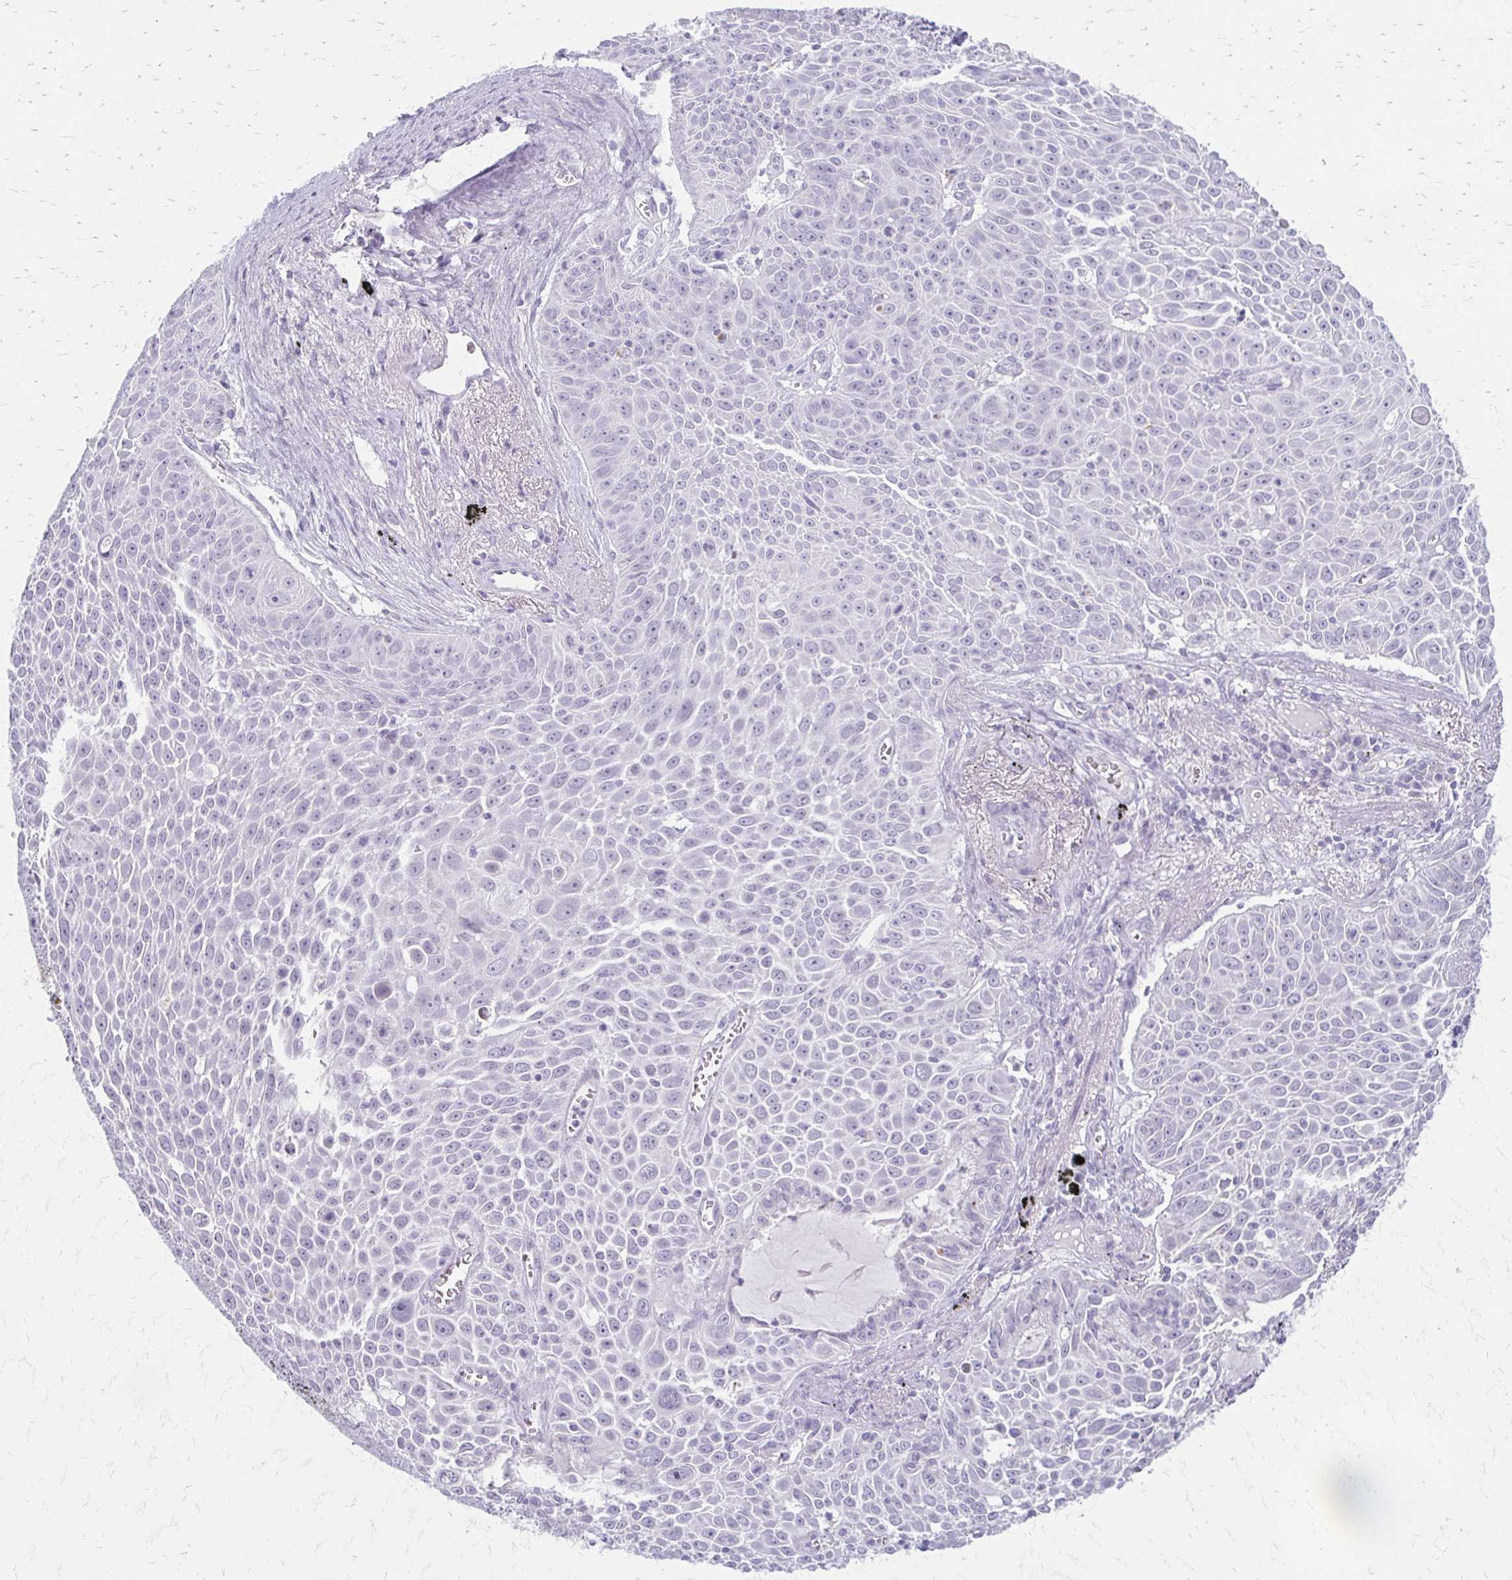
{"staining": {"intensity": "negative", "quantity": "none", "location": "none"}, "tissue": "lung cancer", "cell_type": "Tumor cells", "image_type": "cancer", "snomed": [{"axis": "morphology", "description": "Squamous cell carcinoma, NOS"}, {"axis": "morphology", "description": "Squamous cell carcinoma, metastatic, NOS"}, {"axis": "topography", "description": "Lymph node"}, {"axis": "topography", "description": "Lung"}], "caption": "Immunohistochemistry (IHC) histopathology image of neoplastic tissue: lung squamous cell carcinoma stained with DAB reveals no significant protein positivity in tumor cells. The staining was performed using DAB (3,3'-diaminobenzidine) to visualize the protein expression in brown, while the nuclei were stained in blue with hematoxylin (Magnification: 20x).", "gene": "ACP5", "patient": {"sex": "female", "age": 62}}